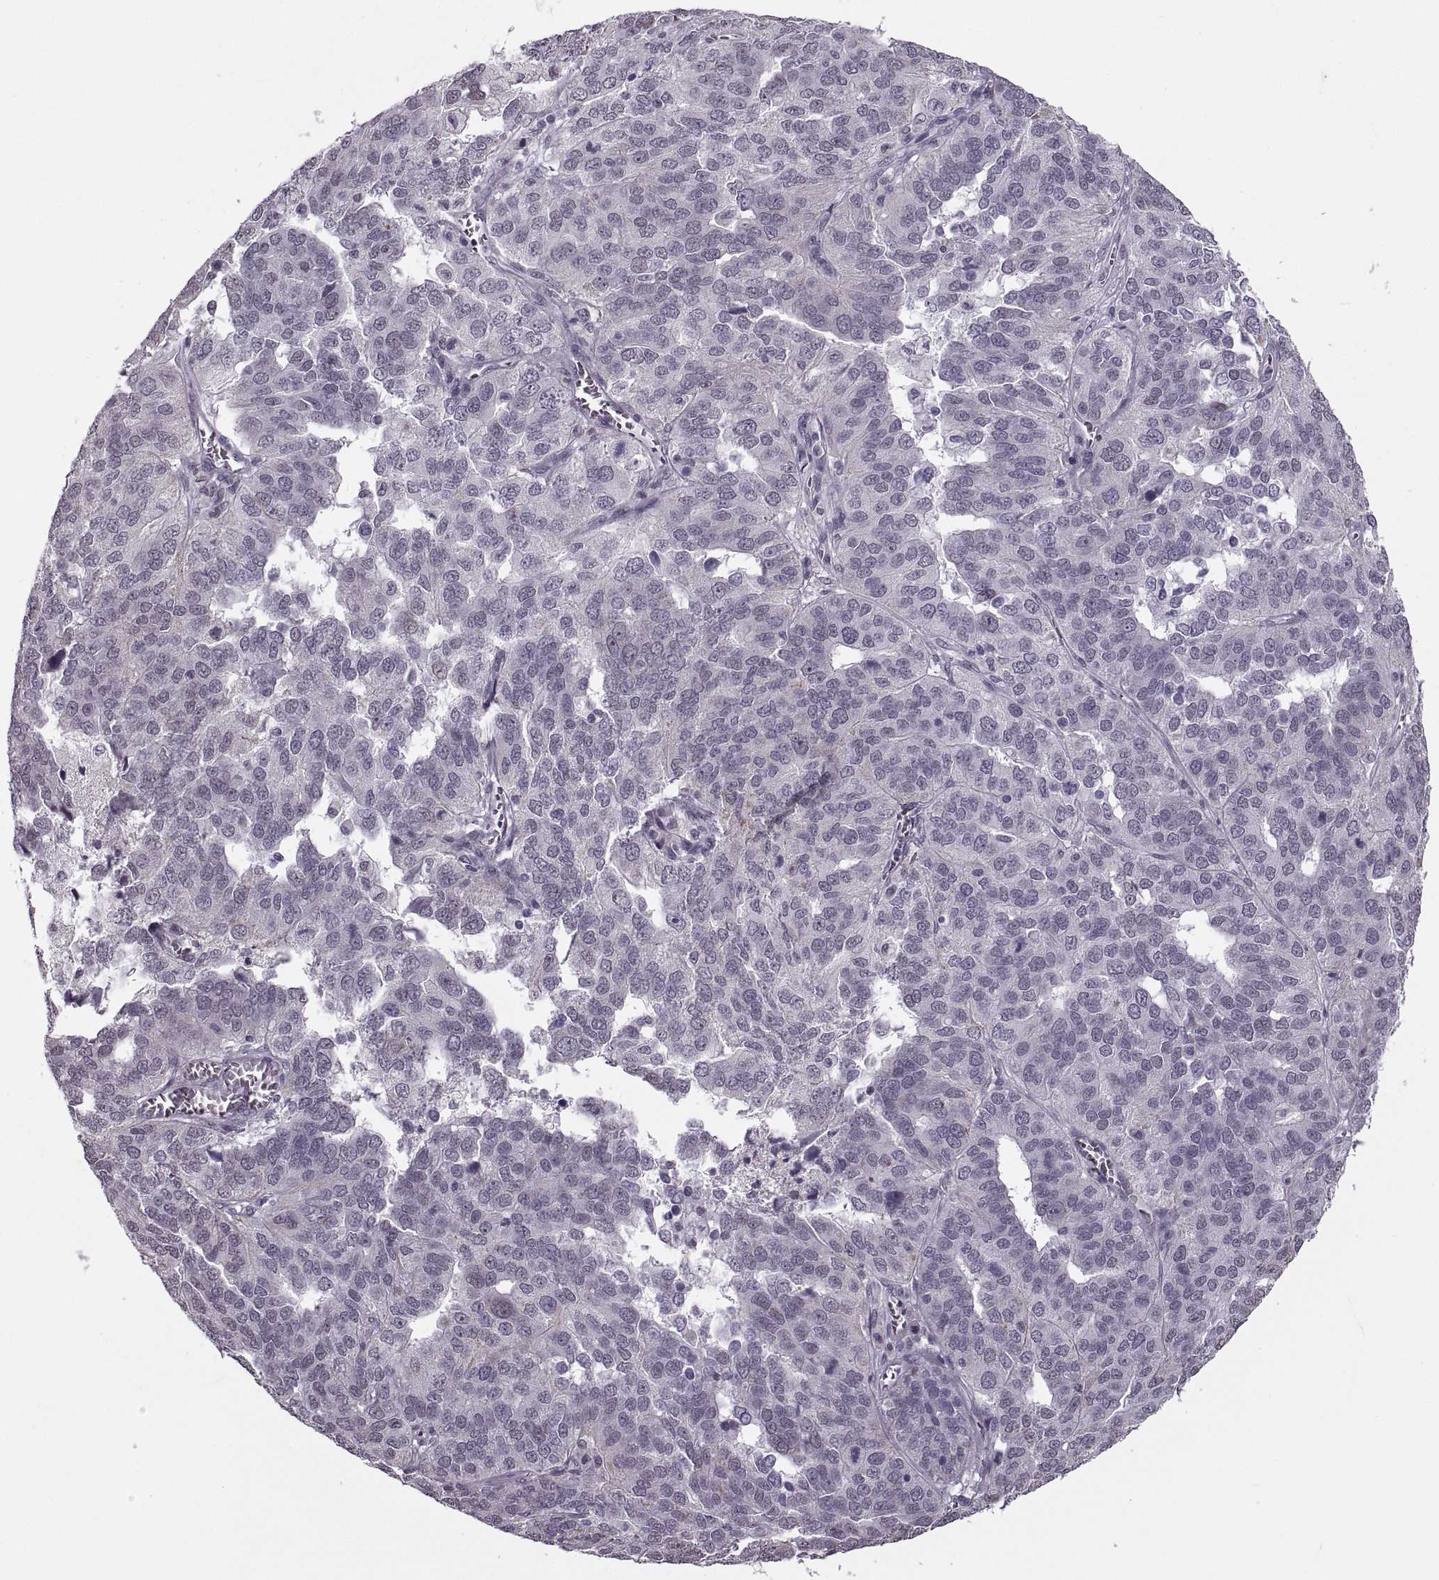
{"staining": {"intensity": "negative", "quantity": "none", "location": "none"}, "tissue": "ovarian cancer", "cell_type": "Tumor cells", "image_type": "cancer", "snomed": [{"axis": "morphology", "description": "Carcinoma, endometroid"}, {"axis": "topography", "description": "Soft tissue"}, {"axis": "topography", "description": "Ovary"}], "caption": "DAB immunohistochemical staining of human endometroid carcinoma (ovarian) reveals no significant staining in tumor cells. Nuclei are stained in blue.", "gene": "PRSS37", "patient": {"sex": "female", "age": 52}}